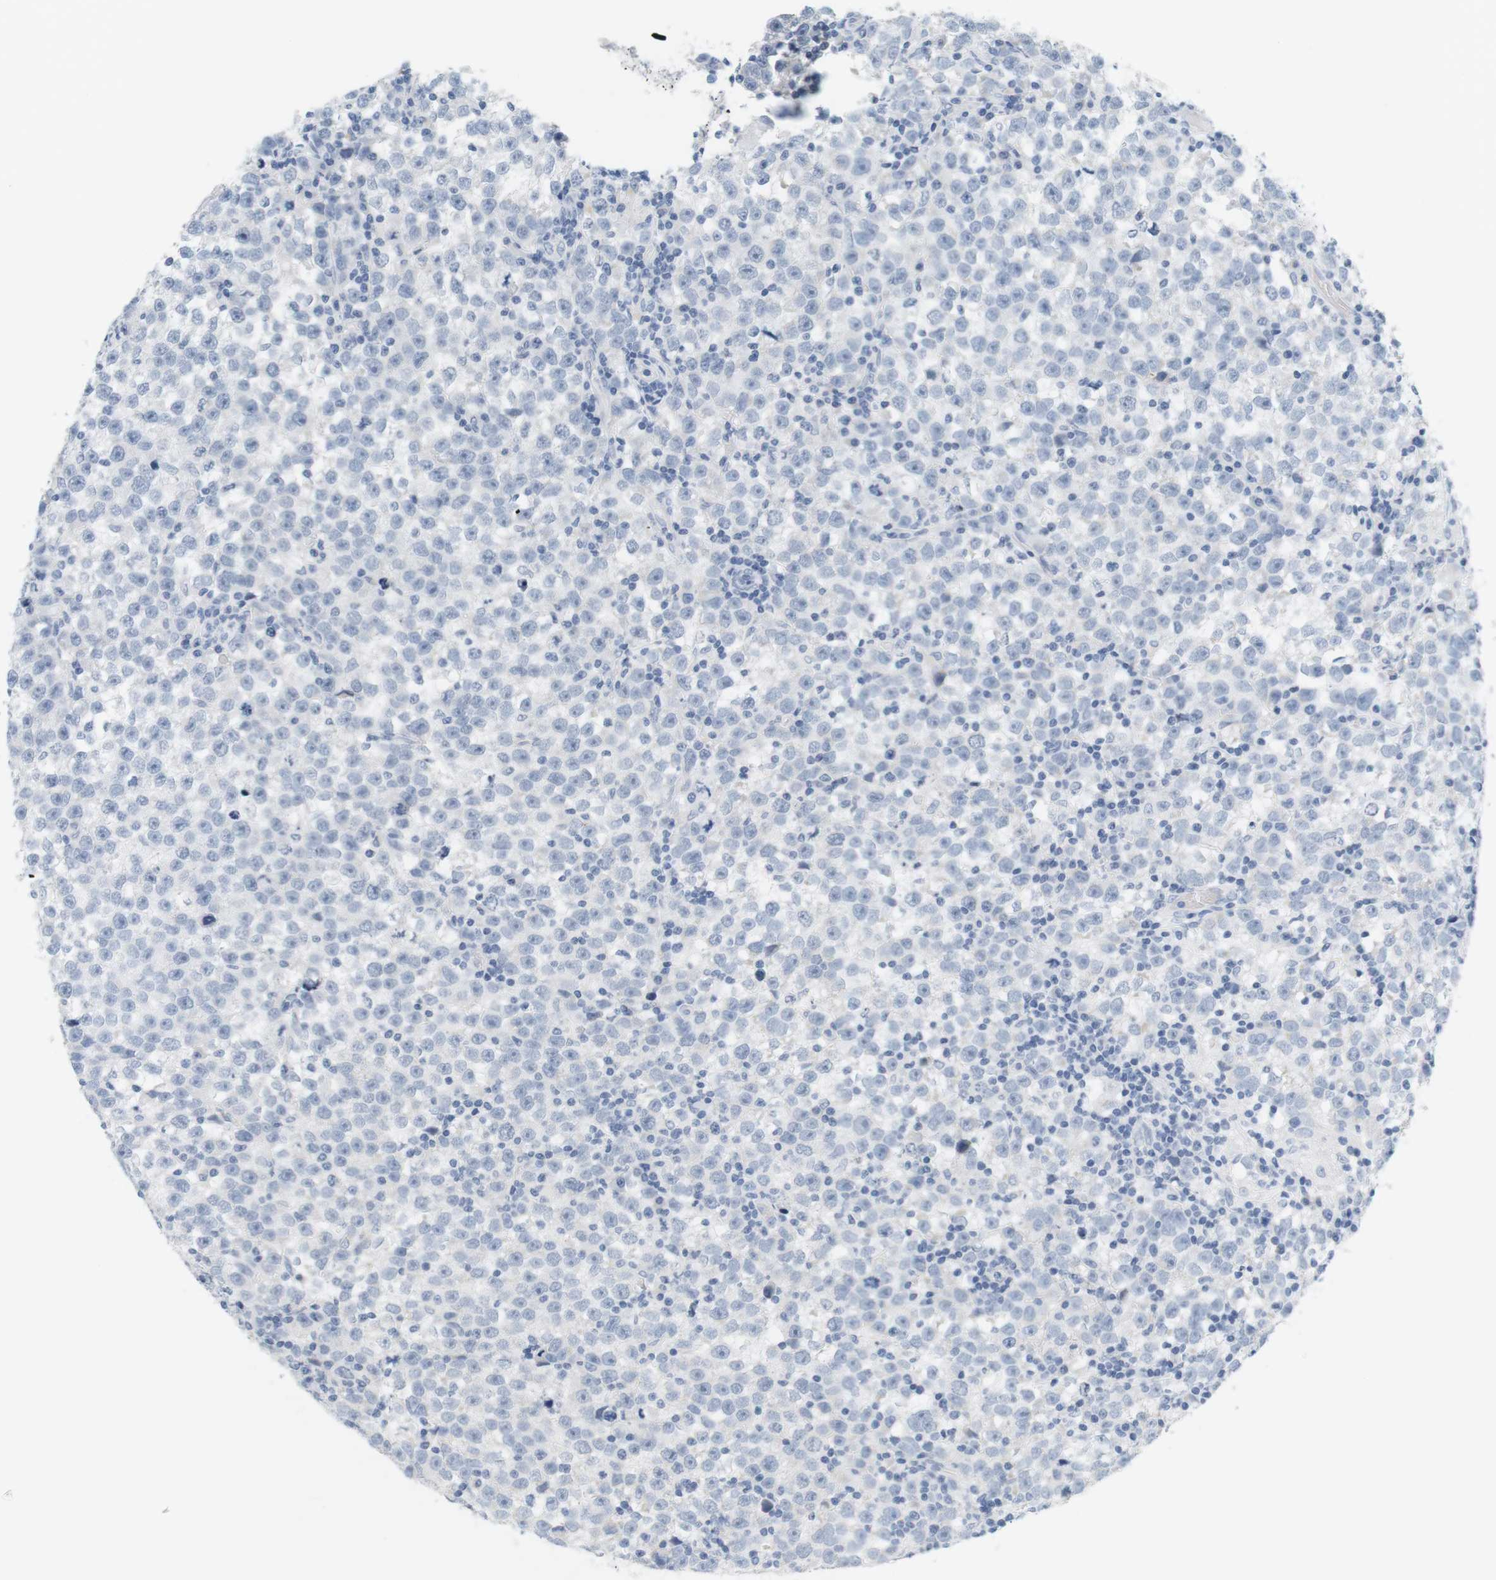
{"staining": {"intensity": "negative", "quantity": "none", "location": "none"}, "tissue": "testis cancer", "cell_type": "Tumor cells", "image_type": "cancer", "snomed": [{"axis": "morphology", "description": "Seminoma, NOS"}, {"axis": "topography", "description": "Testis"}], "caption": "This is an IHC micrograph of human testis cancer (seminoma). There is no expression in tumor cells.", "gene": "OPRM1", "patient": {"sex": "male", "age": 43}}